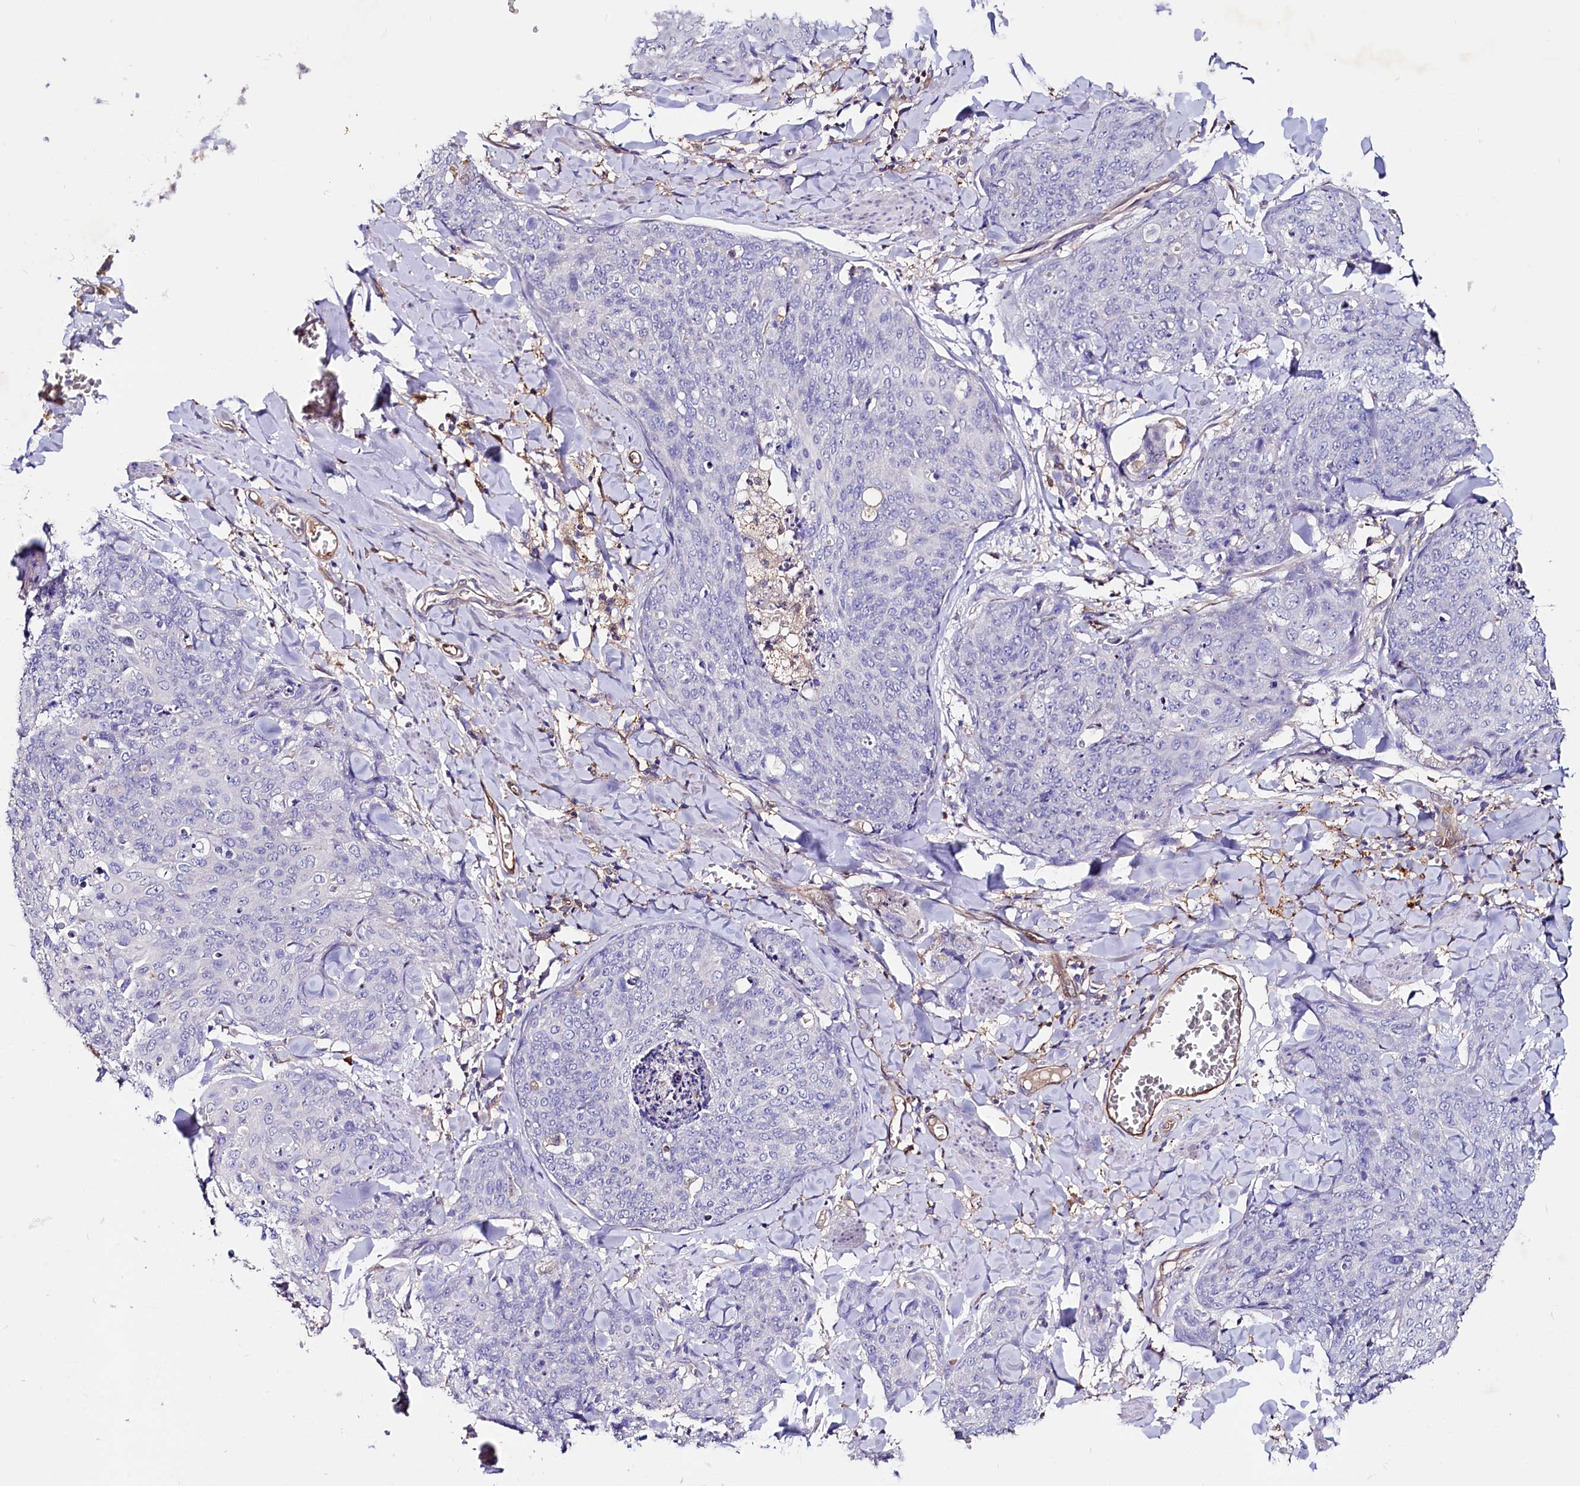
{"staining": {"intensity": "negative", "quantity": "none", "location": "none"}, "tissue": "skin cancer", "cell_type": "Tumor cells", "image_type": "cancer", "snomed": [{"axis": "morphology", "description": "Squamous cell carcinoma, NOS"}, {"axis": "topography", "description": "Skin"}, {"axis": "topography", "description": "Vulva"}], "caption": "Immunohistochemistry image of neoplastic tissue: human skin cancer (squamous cell carcinoma) stained with DAB displays no significant protein staining in tumor cells. (Immunohistochemistry, brightfield microscopy, high magnification).", "gene": "IL17RD", "patient": {"sex": "female", "age": 85}}